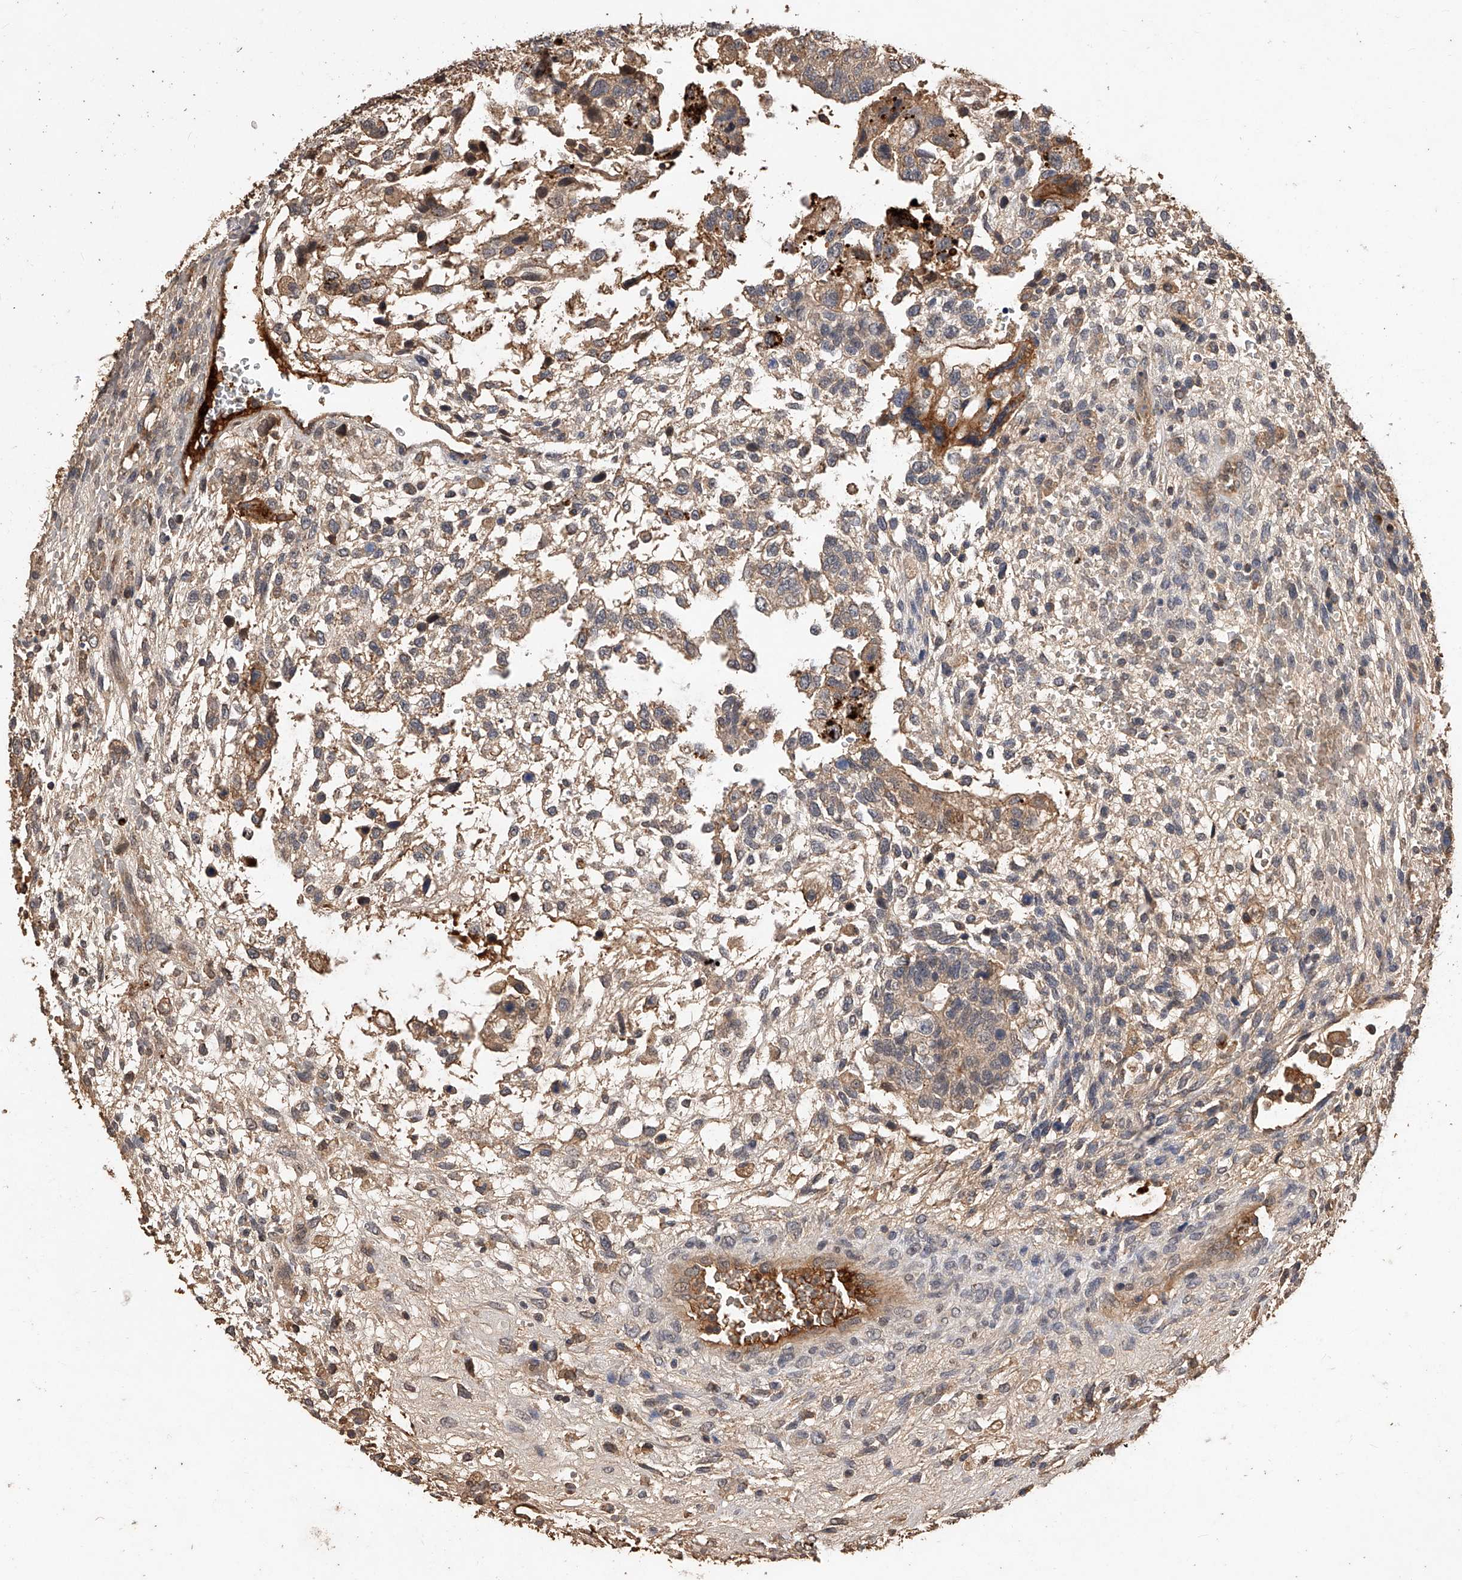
{"staining": {"intensity": "weak", "quantity": "25%-75%", "location": "cytoplasmic/membranous"}, "tissue": "testis cancer", "cell_type": "Tumor cells", "image_type": "cancer", "snomed": [{"axis": "morphology", "description": "Carcinoma, Embryonal, NOS"}, {"axis": "topography", "description": "Testis"}], "caption": "A low amount of weak cytoplasmic/membranous positivity is present in about 25%-75% of tumor cells in testis cancer (embryonal carcinoma) tissue.", "gene": "CFAP410", "patient": {"sex": "male", "age": 37}}